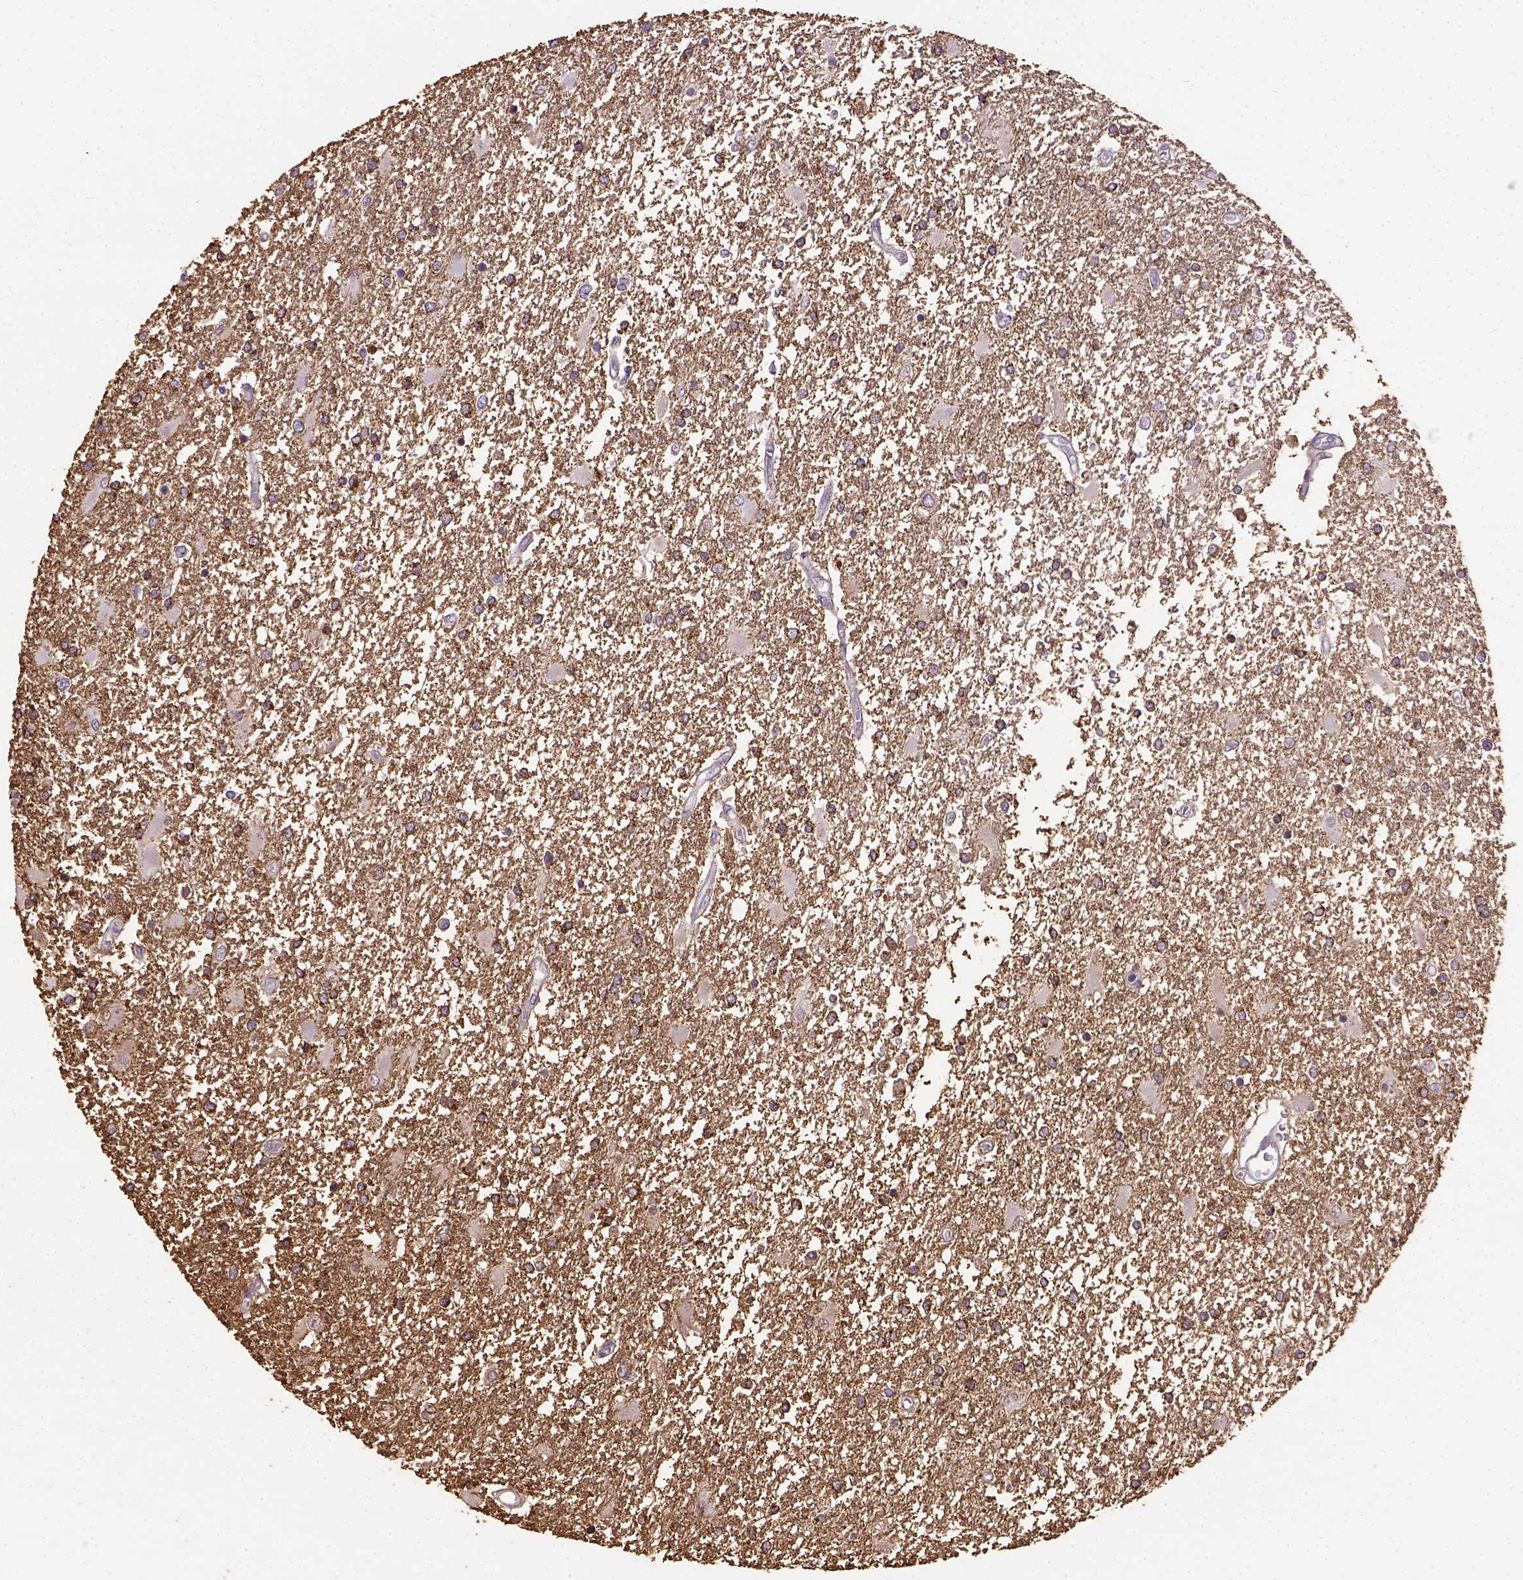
{"staining": {"intensity": "strong", "quantity": ">75%", "location": "cytoplasmic/membranous"}, "tissue": "glioma", "cell_type": "Tumor cells", "image_type": "cancer", "snomed": [{"axis": "morphology", "description": "Glioma, malignant, High grade"}, {"axis": "topography", "description": "Cerebral cortex"}], "caption": "A brown stain labels strong cytoplasmic/membranous staining of a protein in human glioma tumor cells. (Stains: DAB in brown, nuclei in blue, Microscopy: brightfield microscopy at high magnification).", "gene": "B3GAT1", "patient": {"sex": "male", "age": 79}}